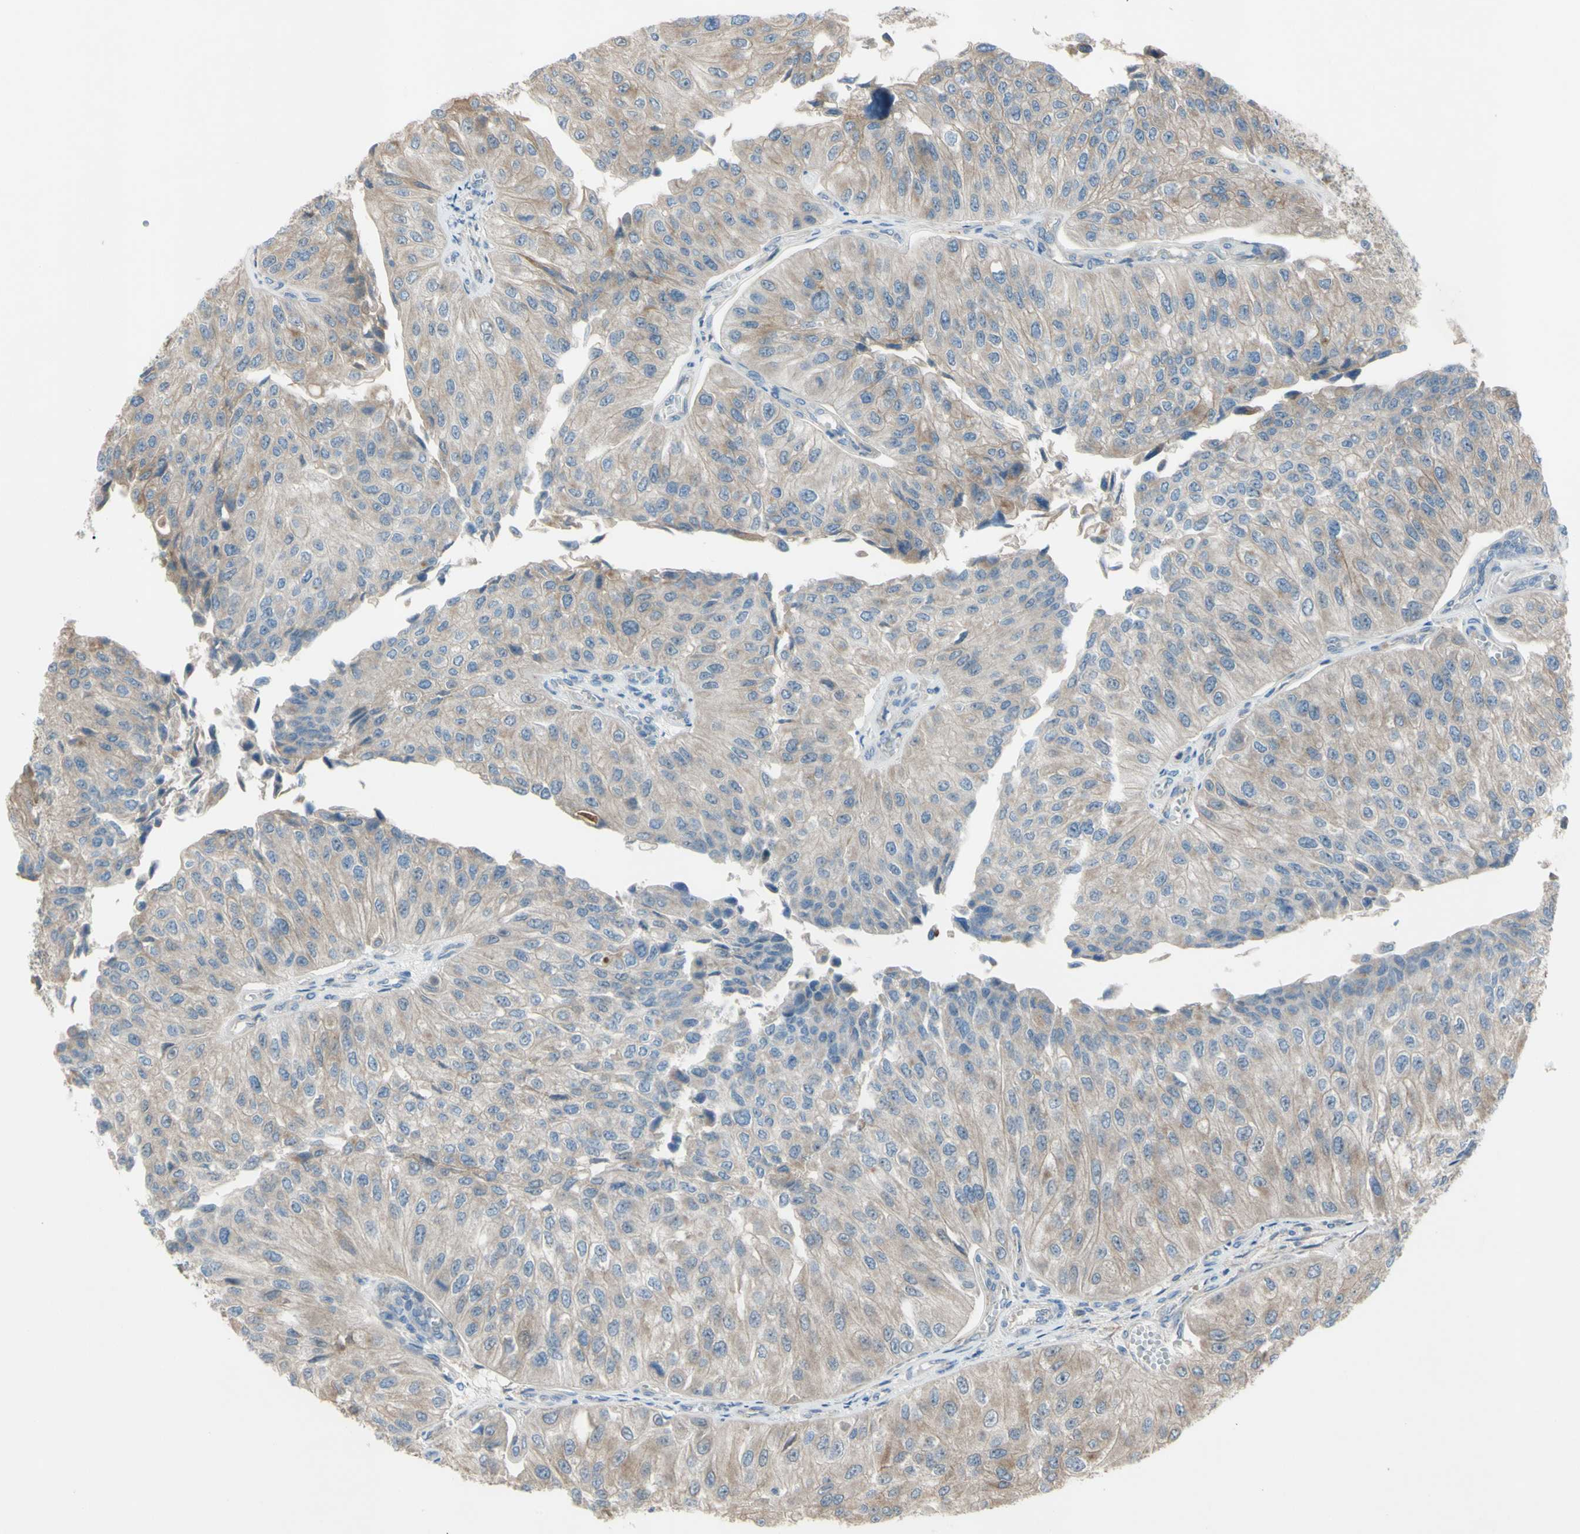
{"staining": {"intensity": "weak", "quantity": "25%-75%", "location": "cytoplasmic/membranous"}, "tissue": "urothelial cancer", "cell_type": "Tumor cells", "image_type": "cancer", "snomed": [{"axis": "morphology", "description": "Urothelial carcinoma, High grade"}, {"axis": "topography", "description": "Kidney"}, {"axis": "topography", "description": "Urinary bladder"}], "caption": "Immunohistochemistry (IHC) staining of urothelial cancer, which shows low levels of weak cytoplasmic/membranous positivity in approximately 25%-75% of tumor cells indicating weak cytoplasmic/membranous protein expression. The staining was performed using DAB (brown) for protein detection and nuclei were counterstained in hematoxylin (blue).", "gene": "ATRN", "patient": {"sex": "male", "age": 77}}